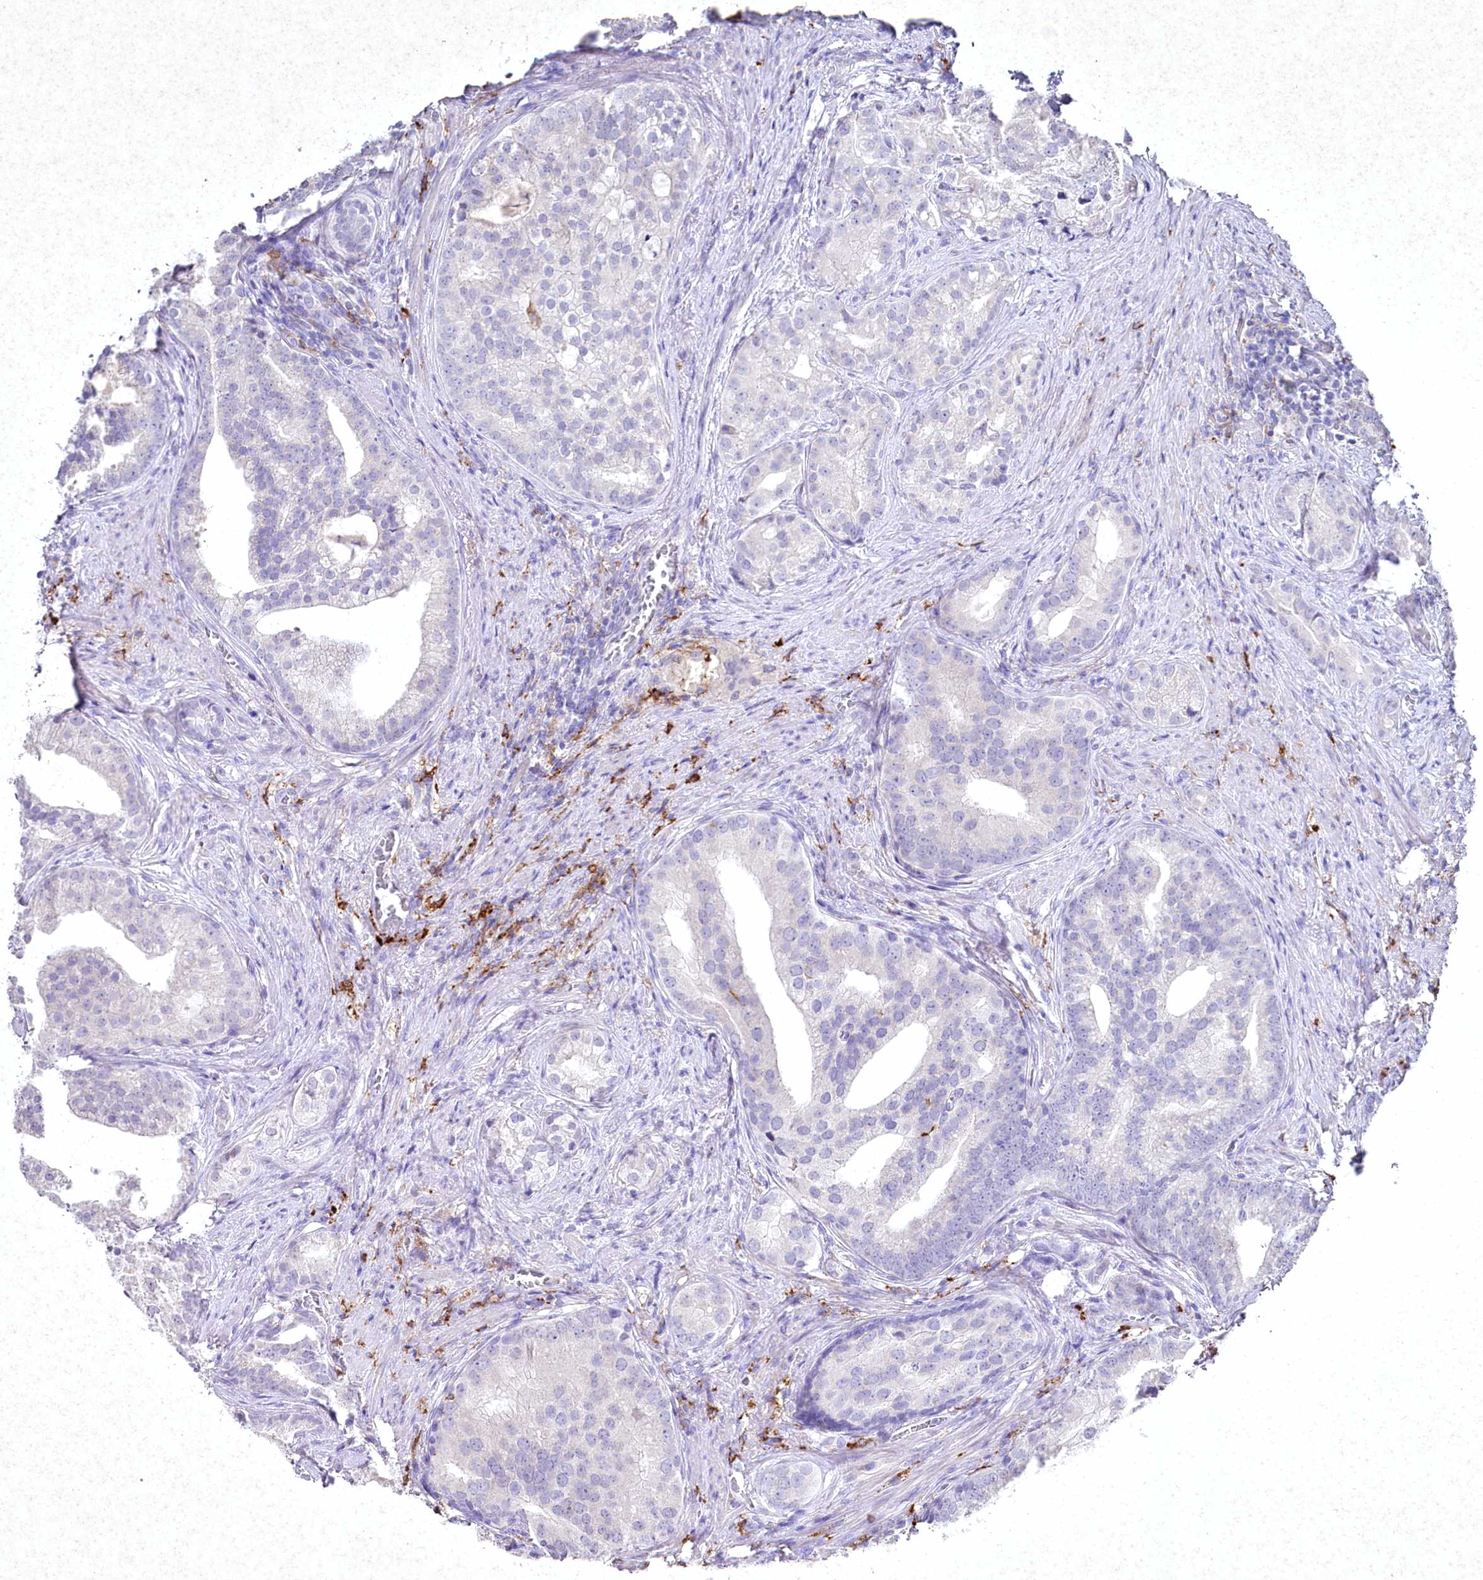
{"staining": {"intensity": "negative", "quantity": "none", "location": "none"}, "tissue": "prostate cancer", "cell_type": "Tumor cells", "image_type": "cancer", "snomed": [{"axis": "morphology", "description": "Adenocarcinoma, Low grade"}, {"axis": "topography", "description": "Prostate"}], "caption": "The immunohistochemistry photomicrograph has no significant staining in tumor cells of low-grade adenocarcinoma (prostate) tissue. (IHC, brightfield microscopy, high magnification).", "gene": "CLEC4M", "patient": {"sex": "male", "age": 71}}